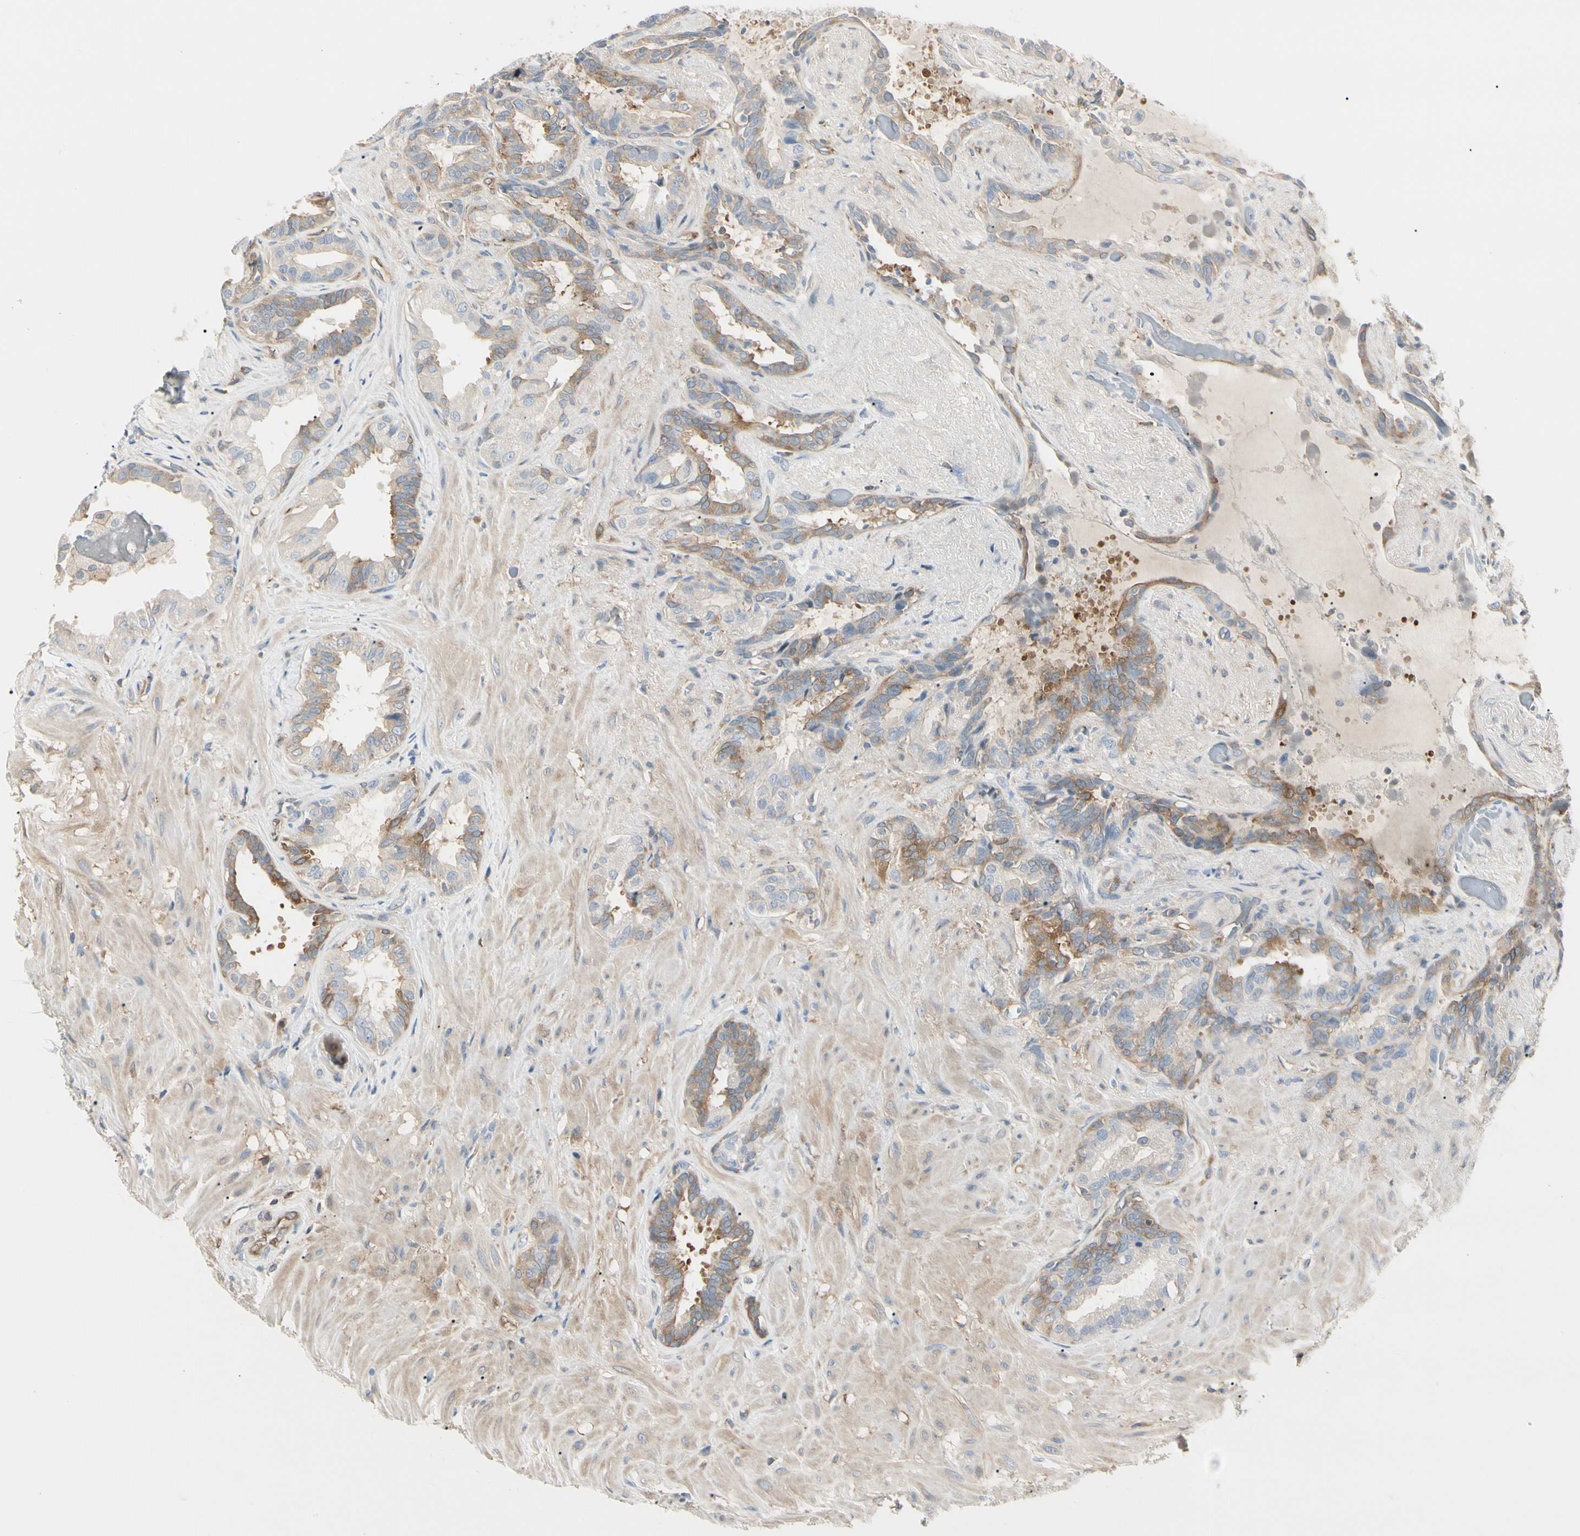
{"staining": {"intensity": "moderate", "quantity": "<25%", "location": "cytoplasmic/membranous"}, "tissue": "seminal vesicle", "cell_type": "Glandular cells", "image_type": "normal", "snomed": [{"axis": "morphology", "description": "Normal tissue, NOS"}, {"axis": "topography", "description": "Seminal veicle"}], "caption": "IHC photomicrograph of unremarkable human seminal vesicle stained for a protein (brown), which reveals low levels of moderate cytoplasmic/membranous staining in approximately <25% of glandular cells.", "gene": "NFKB2", "patient": {"sex": "male", "age": 61}}